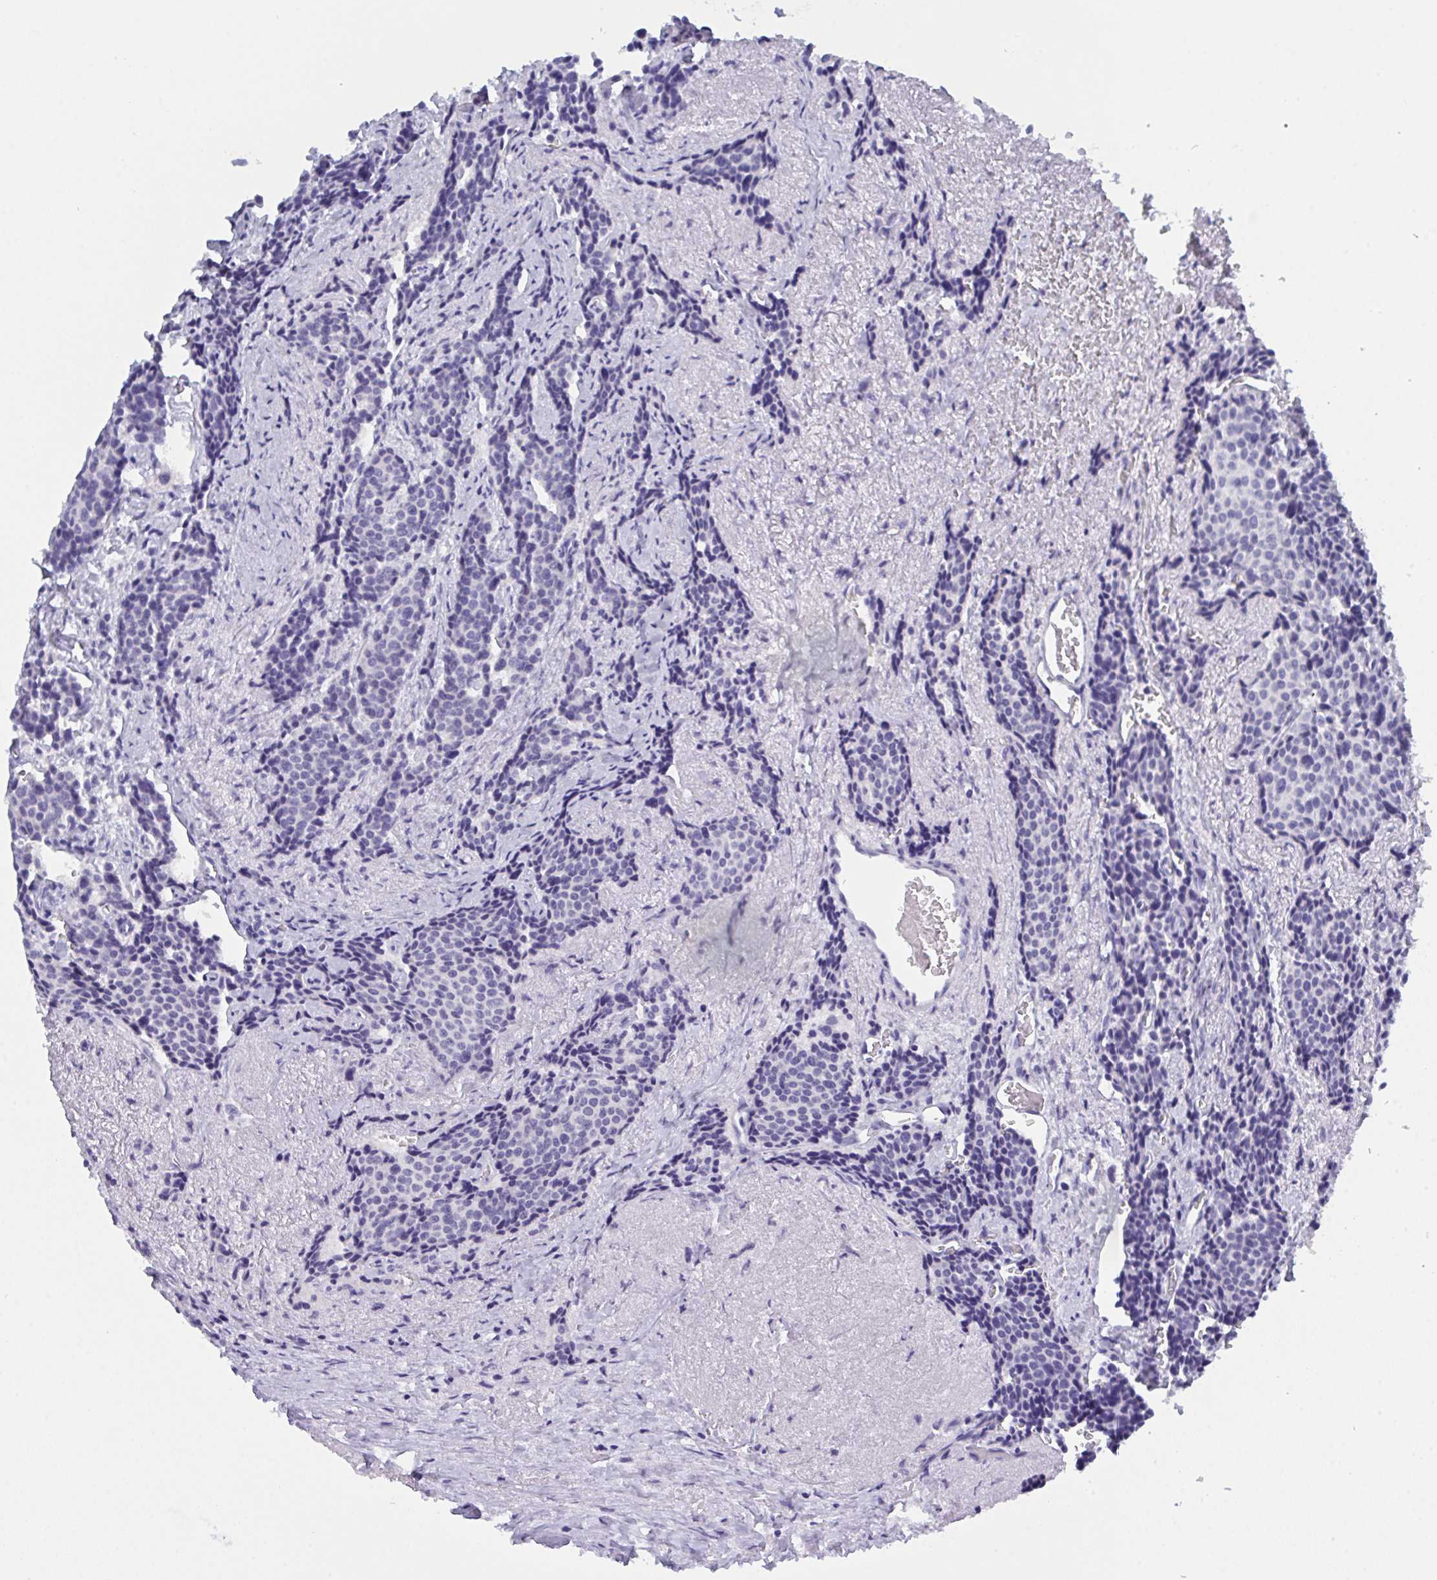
{"staining": {"intensity": "negative", "quantity": "none", "location": "none"}, "tissue": "carcinoid", "cell_type": "Tumor cells", "image_type": "cancer", "snomed": [{"axis": "morphology", "description": "Carcinoid, malignant, NOS"}, {"axis": "topography", "description": "Small intestine"}], "caption": "Tumor cells show no significant protein expression in malignant carcinoid.", "gene": "SERPINB13", "patient": {"sex": "male", "age": 73}}